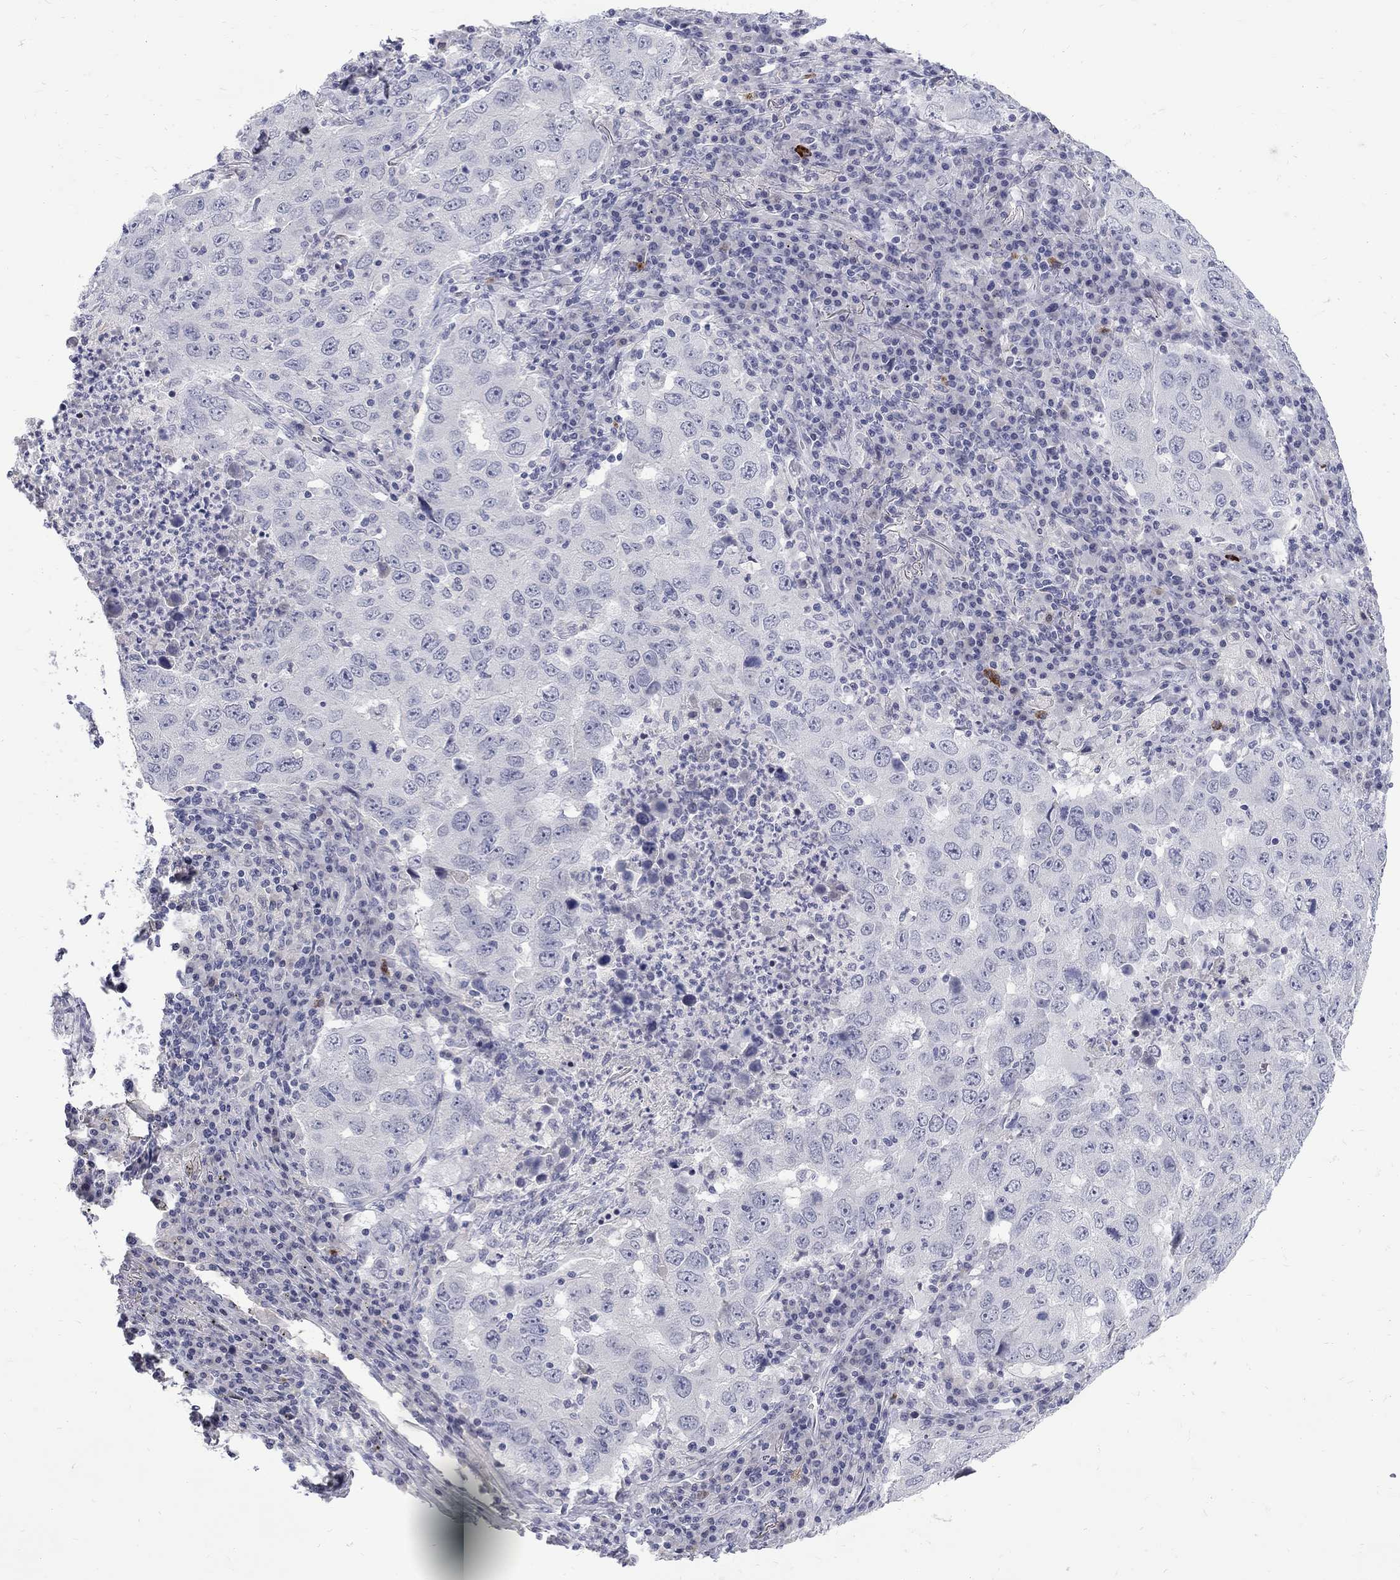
{"staining": {"intensity": "negative", "quantity": "none", "location": "none"}, "tissue": "lung cancer", "cell_type": "Tumor cells", "image_type": "cancer", "snomed": [{"axis": "morphology", "description": "Adenocarcinoma, NOS"}, {"axis": "topography", "description": "Lung"}], "caption": "Immunohistochemical staining of adenocarcinoma (lung) displays no significant positivity in tumor cells. Brightfield microscopy of immunohistochemistry (IHC) stained with DAB (3,3'-diaminobenzidine) (brown) and hematoxylin (blue), captured at high magnification.", "gene": "CTNND2", "patient": {"sex": "male", "age": 73}}